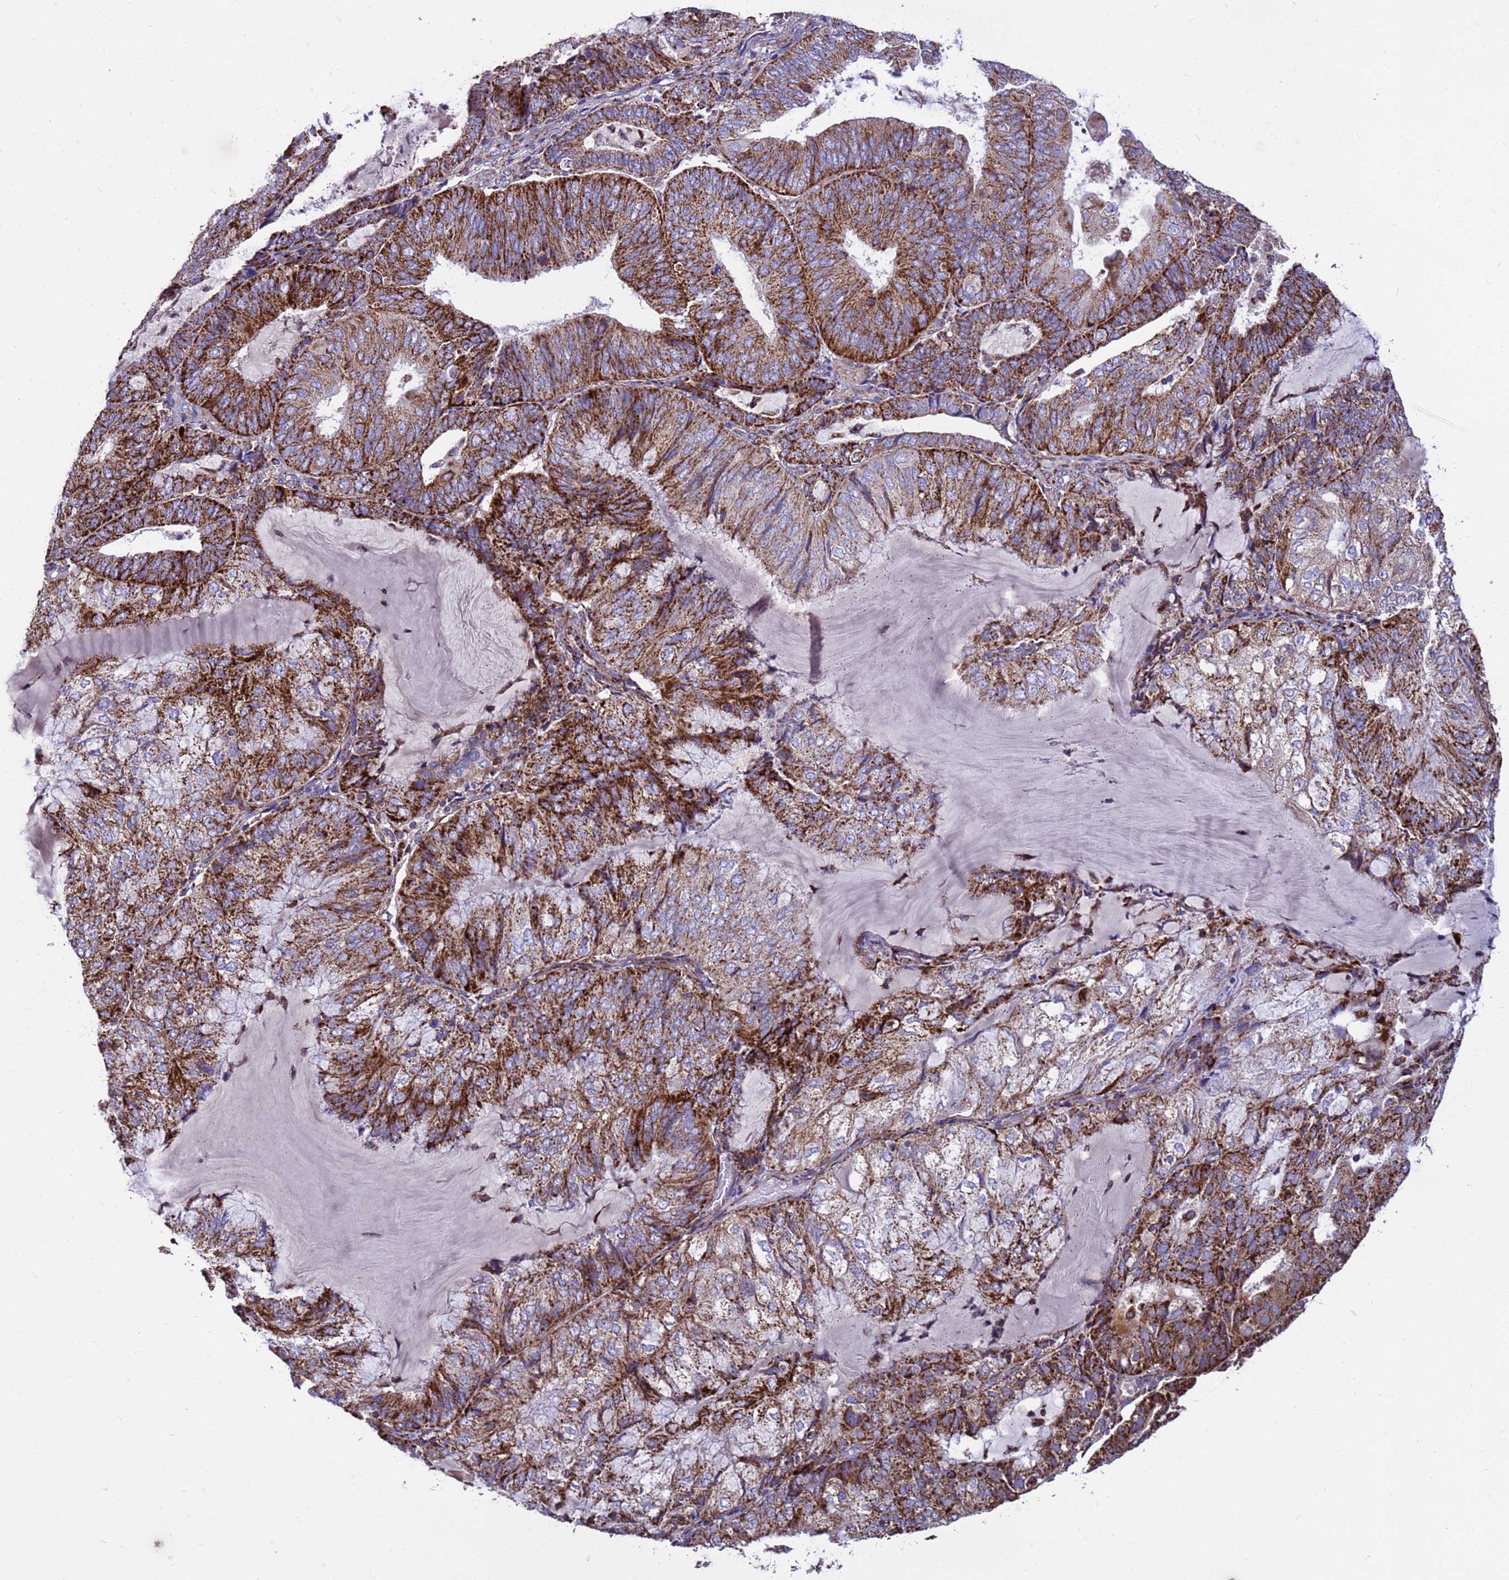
{"staining": {"intensity": "strong", "quantity": ">75%", "location": "cytoplasmic/membranous"}, "tissue": "endometrial cancer", "cell_type": "Tumor cells", "image_type": "cancer", "snomed": [{"axis": "morphology", "description": "Adenocarcinoma, NOS"}, {"axis": "topography", "description": "Endometrium"}], "caption": "Immunohistochemical staining of human endometrial cancer demonstrates strong cytoplasmic/membranous protein positivity in about >75% of tumor cells.", "gene": "TUBGCP3", "patient": {"sex": "female", "age": 81}}